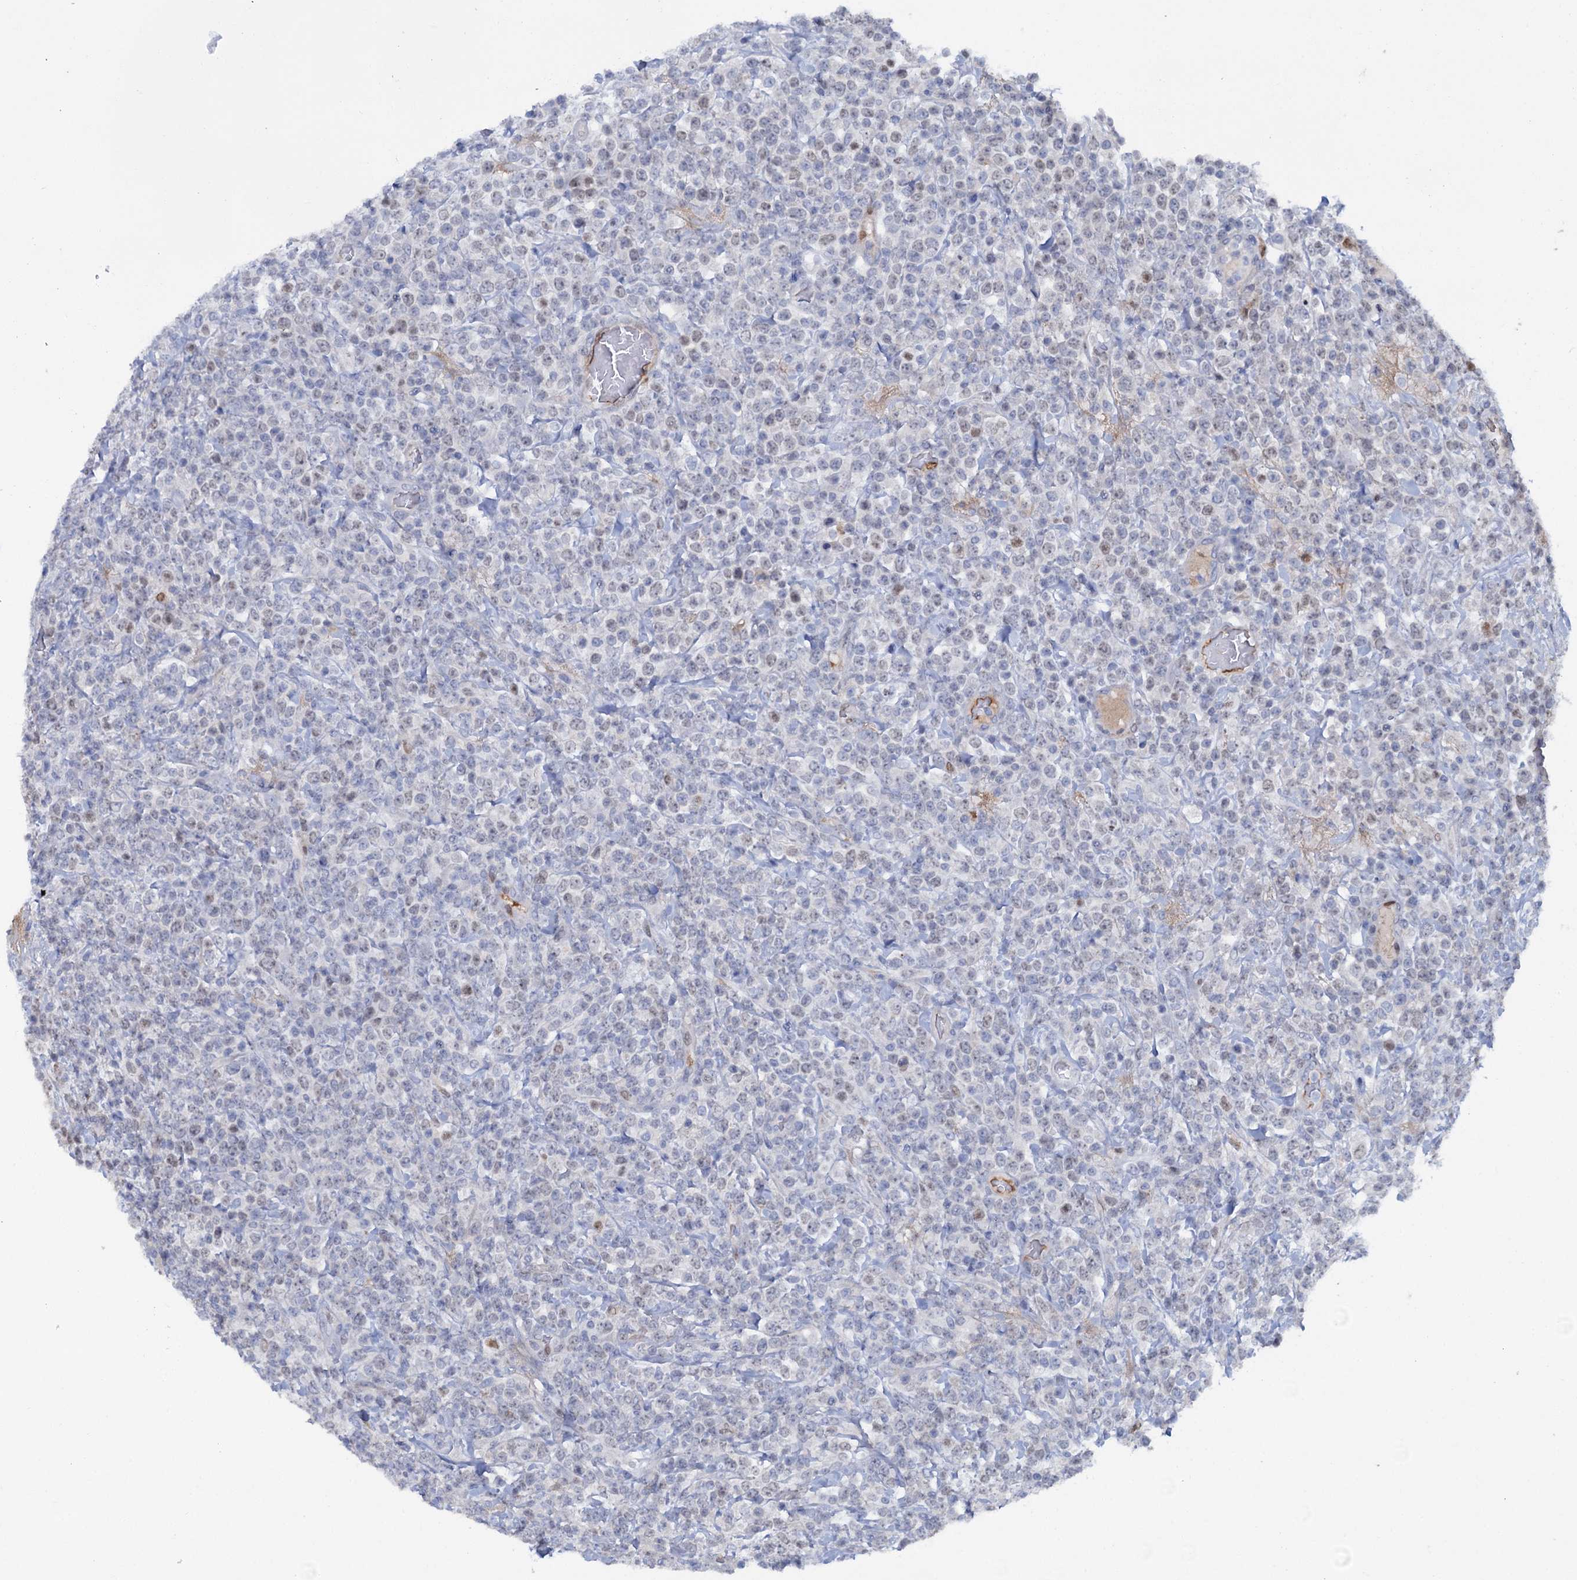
{"staining": {"intensity": "weak", "quantity": "<25%", "location": "nuclear"}, "tissue": "lymphoma", "cell_type": "Tumor cells", "image_type": "cancer", "snomed": [{"axis": "morphology", "description": "Malignant lymphoma, non-Hodgkin's type, High grade"}, {"axis": "topography", "description": "Colon"}], "caption": "The photomicrograph displays no staining of tumor cells in lymphoma.", "gene": "FAM111B", "patient": {"sex": "female", "age": 53}}